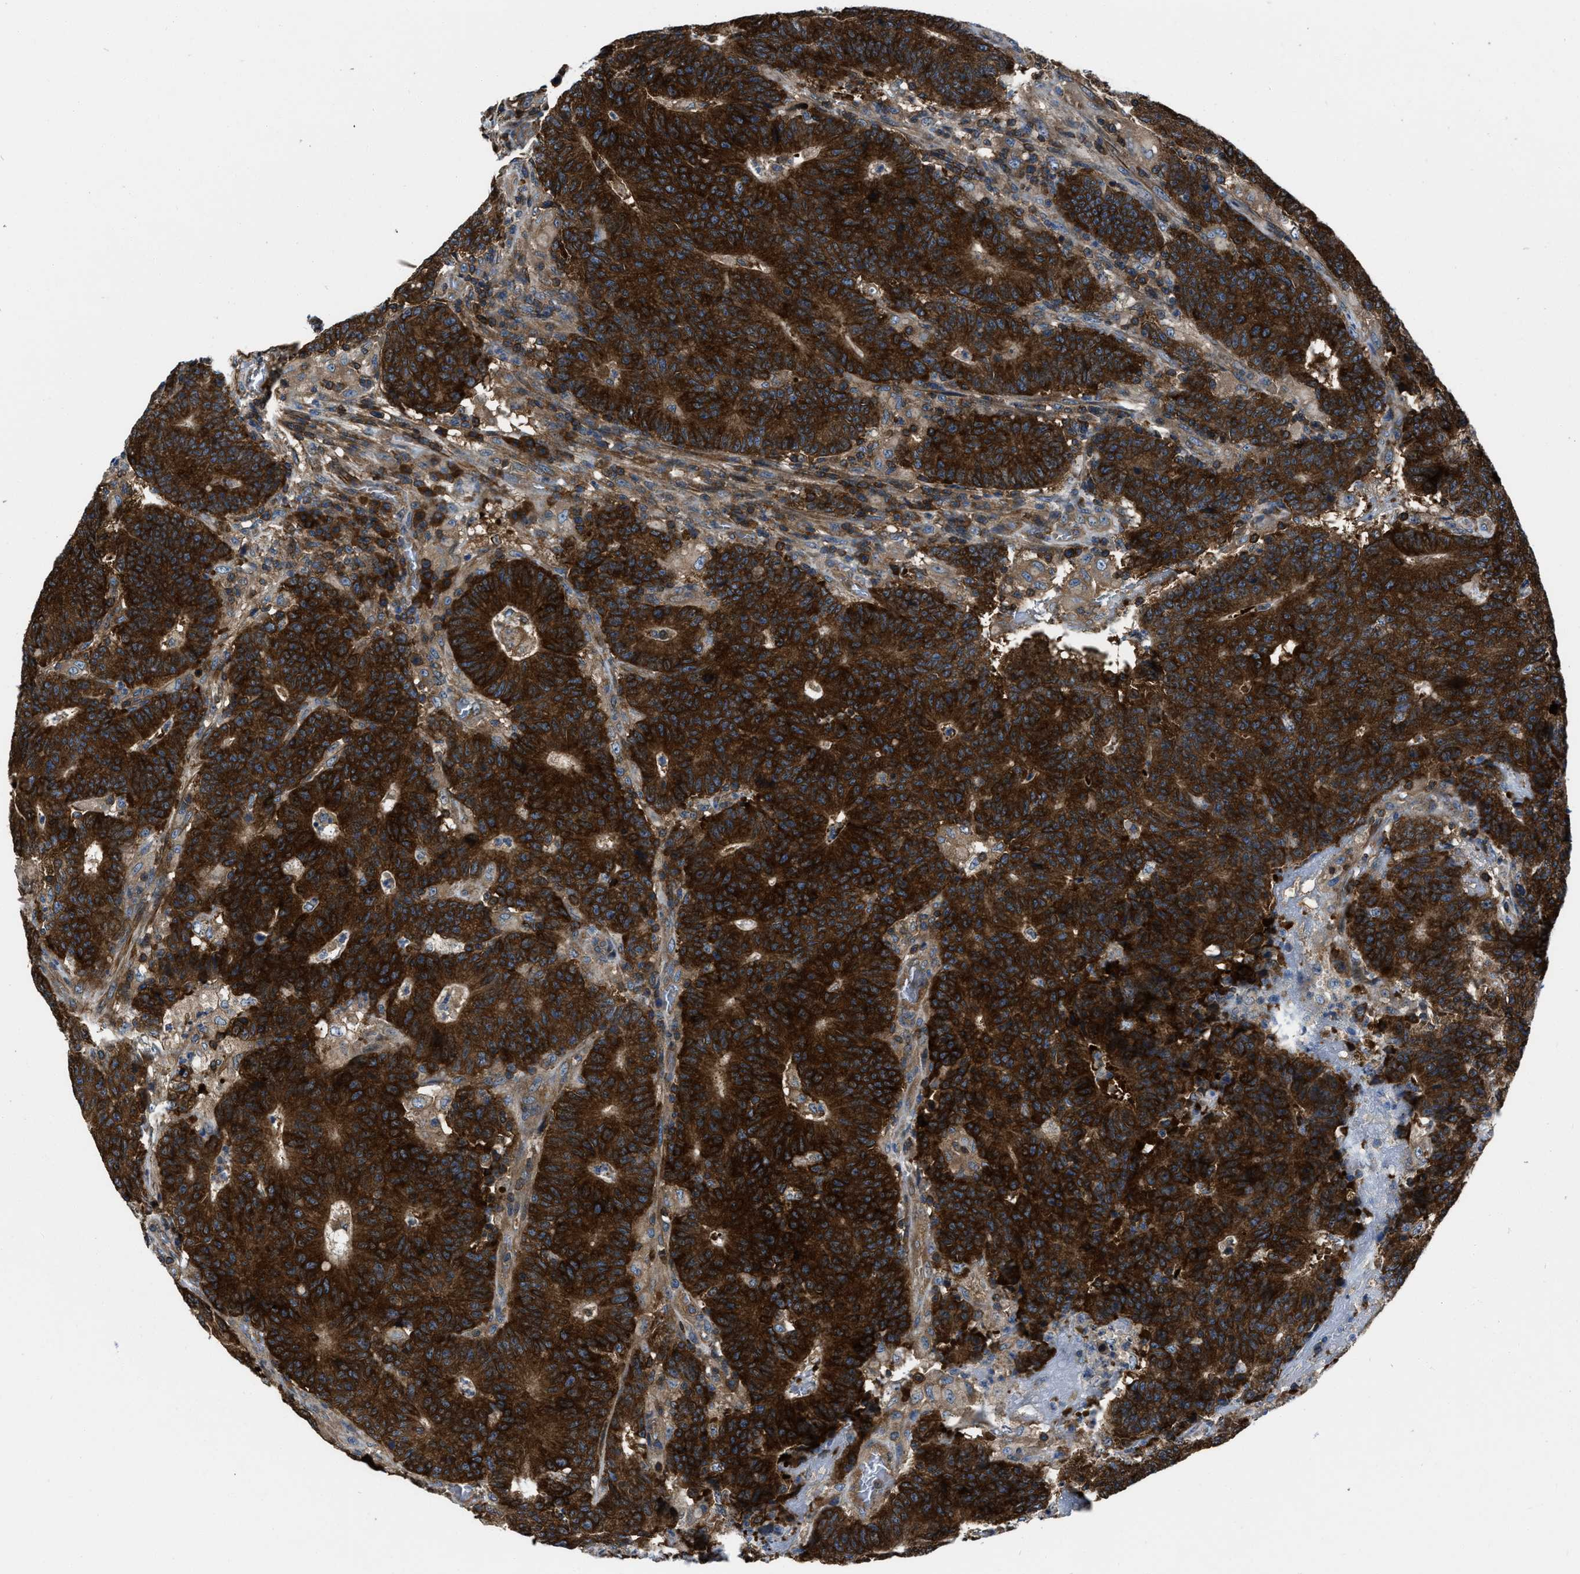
{"staining": {"intensity": "strong", "quantity": ">75%", "location": "cytoplasmic/membranous"}, "tissue": "colorectal cancer", "cell_type": "Tumor cells", "image_type": "cancer", "snomed": [{"axis": "morphology", "description": "Normal tissue, NOS"}, {"axis": "morphology", "description": "Adenocarcinoma, NOS"}, {"axis": "topography", "description": "Colon"}], "caption": "An immunohistochemistry micrograph of neoplastic tissue is shown. Protein staining in brown highlights strong cytoplasmic/membranous positivity in colorectal cancer (adenocarcinoma) within tumor cells. The protein of interest is stained brown, and the nuclei are stained in blue (DAB IHC with brightfield microscopy, high magnification).", "gene": "YARS1", "patient": {"sex": "female", "age": 75}}